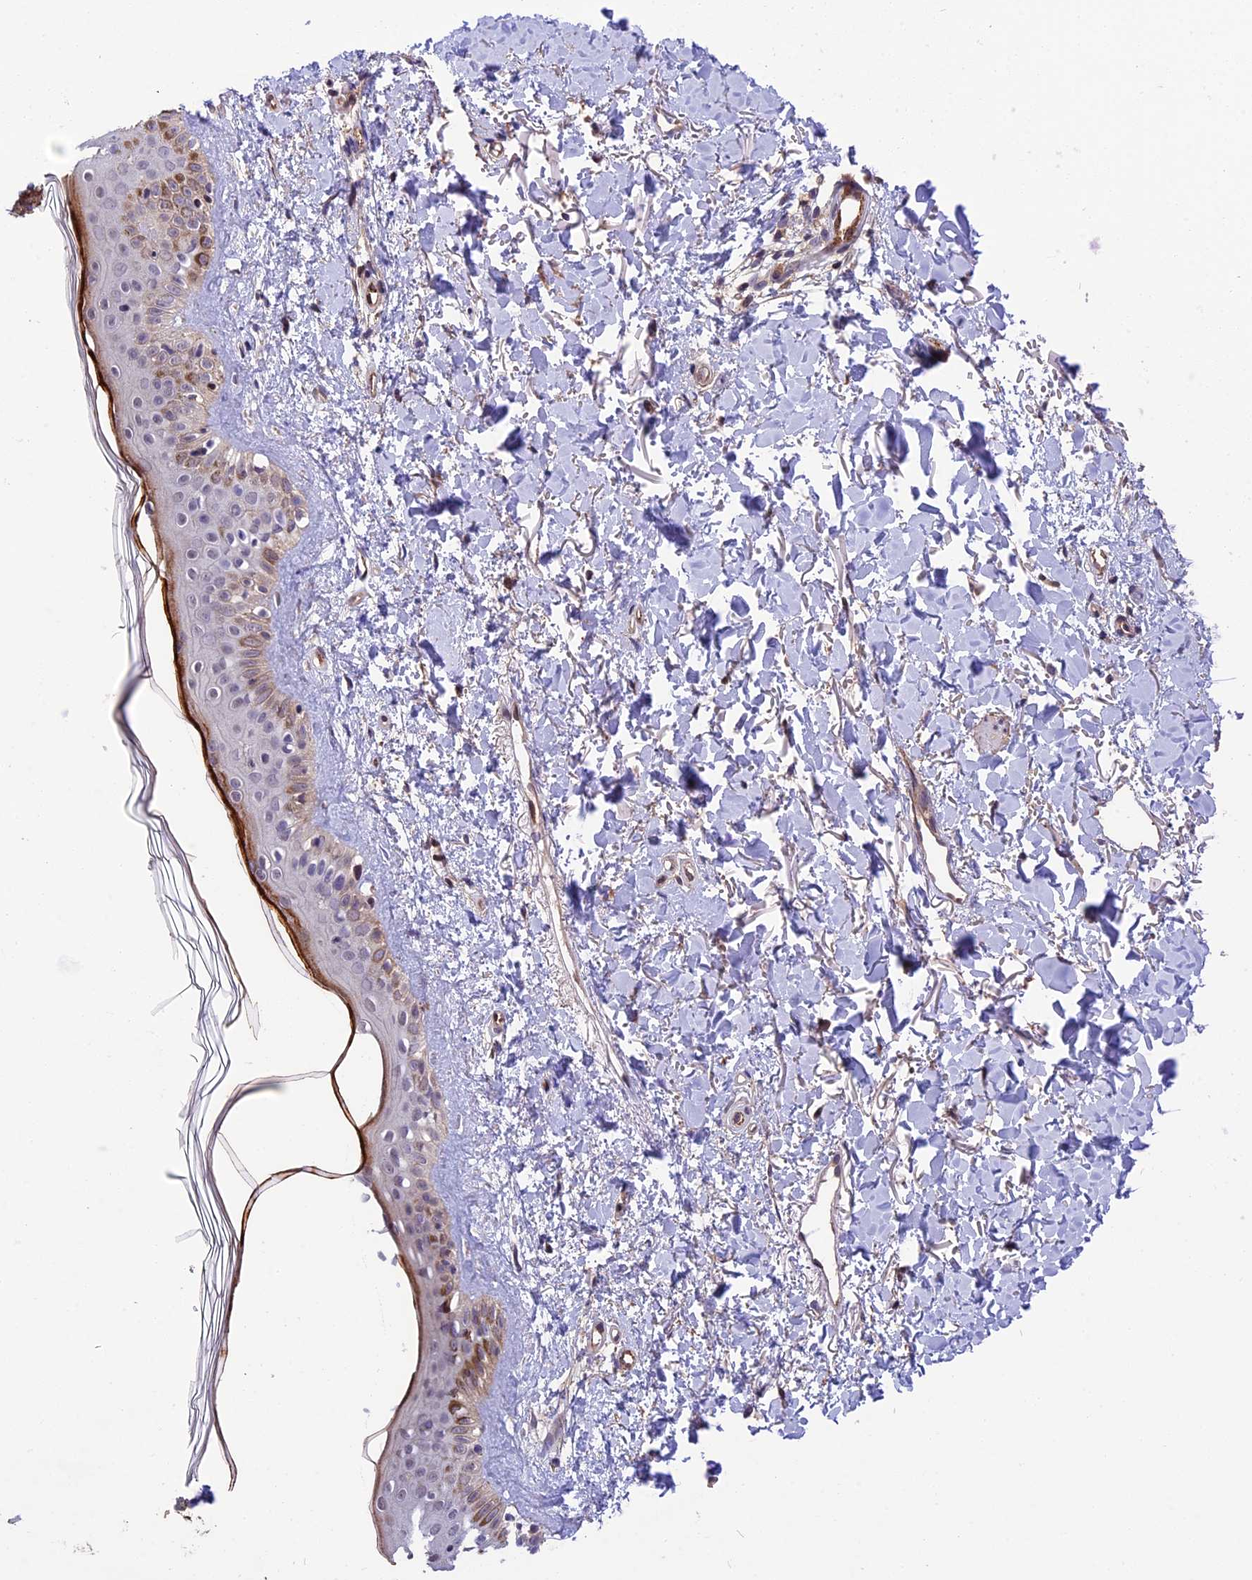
{"staining": {"intensity": "weak", "quantity": "25%-75%", "location": "cytoplasmic/membranous"}, "tissue": "skin", "cell_type": "Fibroblasts", "image_type": "normal", "snomed": [{"axis": "morphology", "description": "Normal tissue, NOS"}, {"axis": "topography", "description": "Skin"}], "caption": "Immunohistochemistry (IHC) micrograph of unremarkable human skin stained for a protein (brown), which demonstrates low levels of weak cytoplasmic/membranous positivity in approximately 25%-75% of fibroblasts.", "gene": "MFSD2A", "patient": {"sex": "female", "age": 58}}